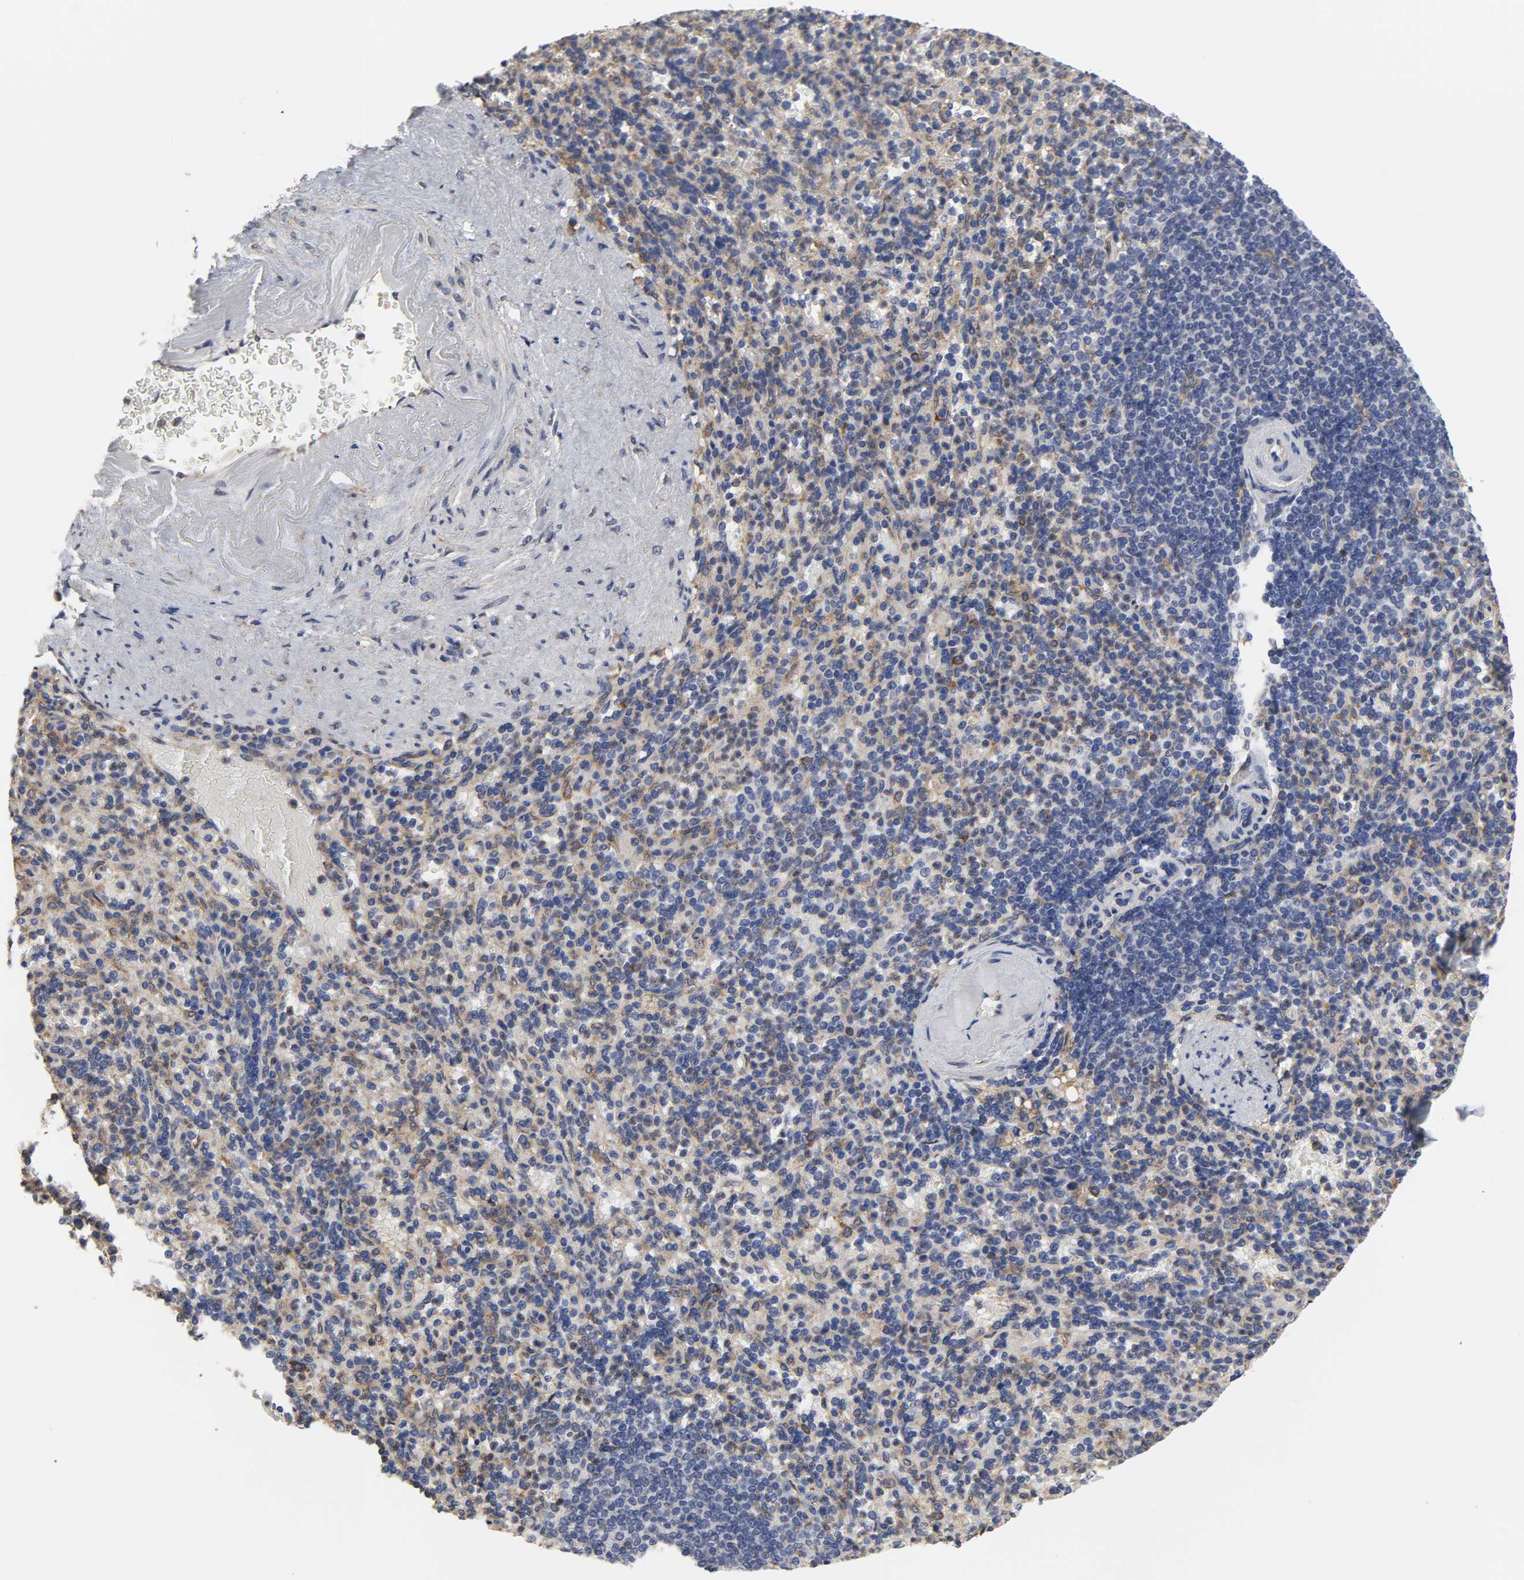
{"staining": {"intensity": "moderate", "quantity": "<25%", "location": "cytoplasmic/membranous"}, "tissue": "spleen", "cell_type": "Cells in red pulp", "image_type": "normal", "snomed": [{"axis": "morphology", "description": "Normal tissue, NOS"}, {"axis": "topography", "description": "Spleen"}], "caption": "This is a photomicrograph of immunohistochemistry staining of benign spleen, which shows moderate expression in the cytoplasmic/membranous of cells in red pulp.", "gene": "HCK", "patient": {"sex": "female", "age": 74}}